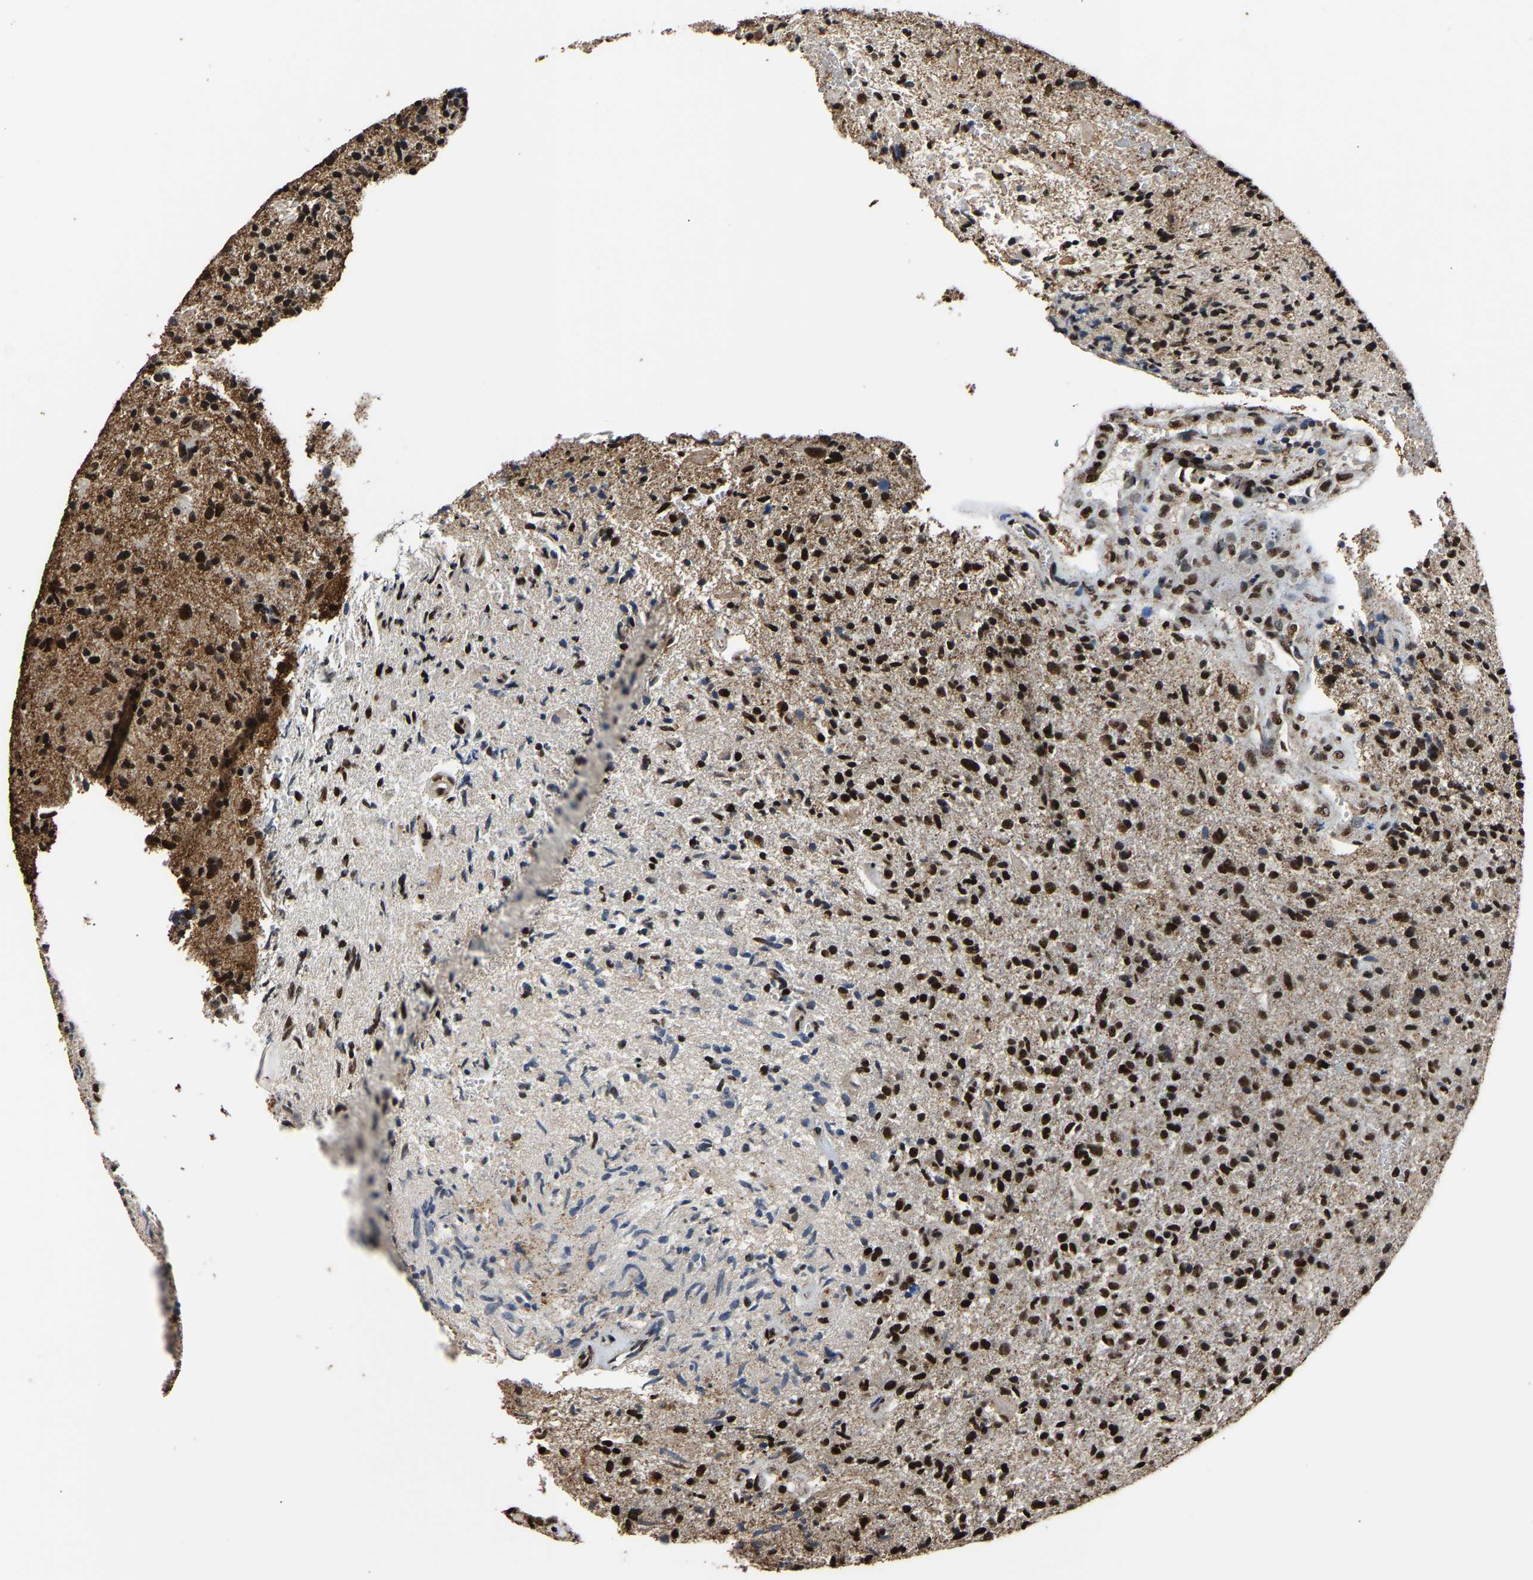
{"staining": {"intensity": "strong", "quantity": ">75%", "location": "nuclear"}, "tissue": "glioma", "cell_type": "Tumor cells", "image_type": "cancer", "snomed": [{"axis": "morphology", "description": "Glioma, malignant, High grade"}, {"axis": "topography", "description": "Brain"}], "caption": "Tumor cells demonstrate high levels of strong nuclear expression in about >75% of cells in malignant glioma (high-grade). (Brightfield microscopy of DAB IHC at high magnification).", "gene": "SAFB", "patient": {"sex": "male", "age": 72}}